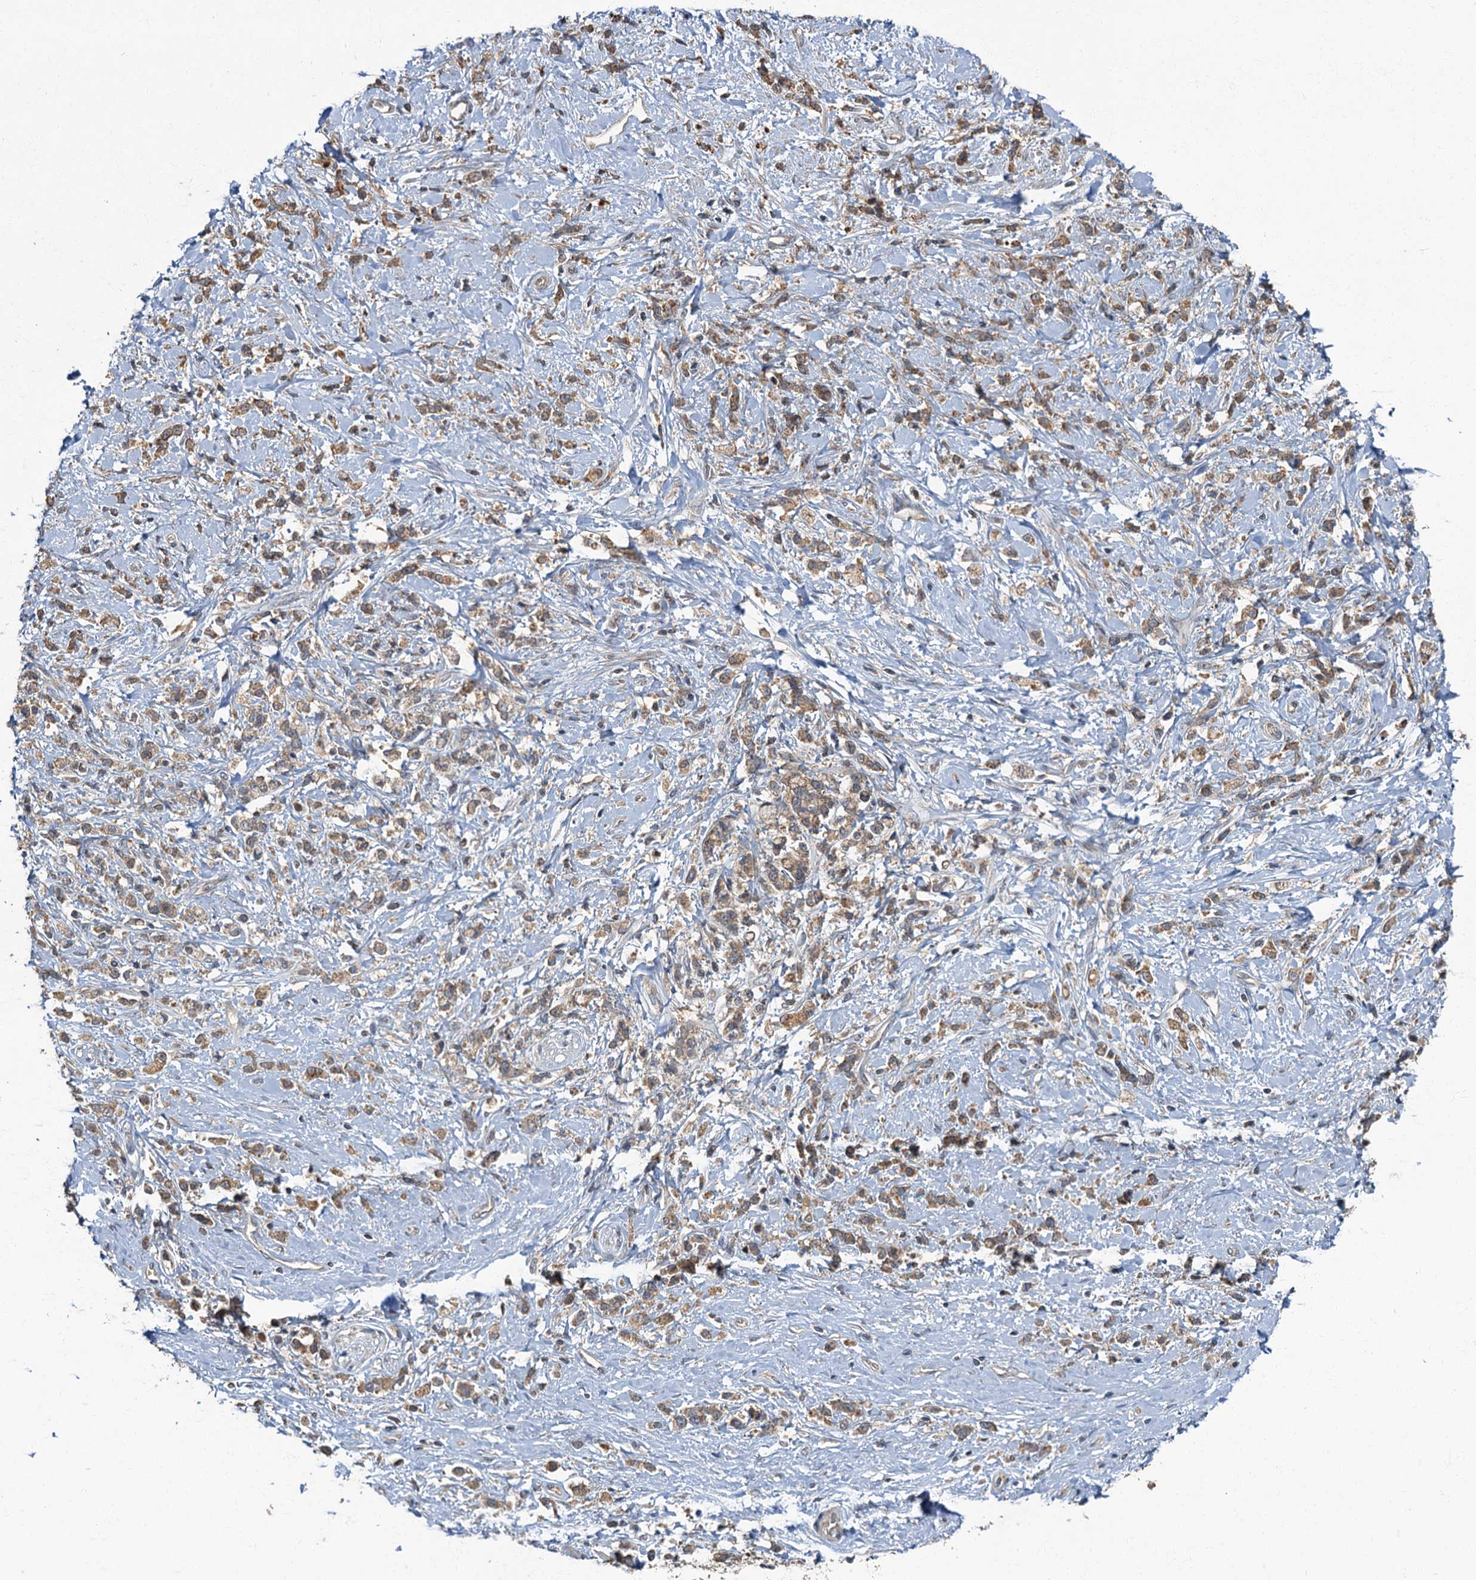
{"staining": {"intensity": "moderate", "quantity": ">75%", "location": "cytoplasmic/membranous"}, "tissue": "stomach cancer", "cell_type": "Tumor cells", "image_type": "cancer", "snomed": [{"axis": "morphology", "description": "Adenocarcinoma, NOS"}, {"axis": "topography", "description": "Stomach"}], "caption": "Immunohistochemistry (IHC) photomicrograph of neoplastic tissue: stomach adenocarcinoma stained using IHC demonstrates medium levels of moderate protein expression localized specifically in the cytoplasmic/membranous of tumor cells, appearing as a cytoplasmic/membranous brown color.", "gene": "WDCP", "patient": {"sex": "female", "age": 60}}